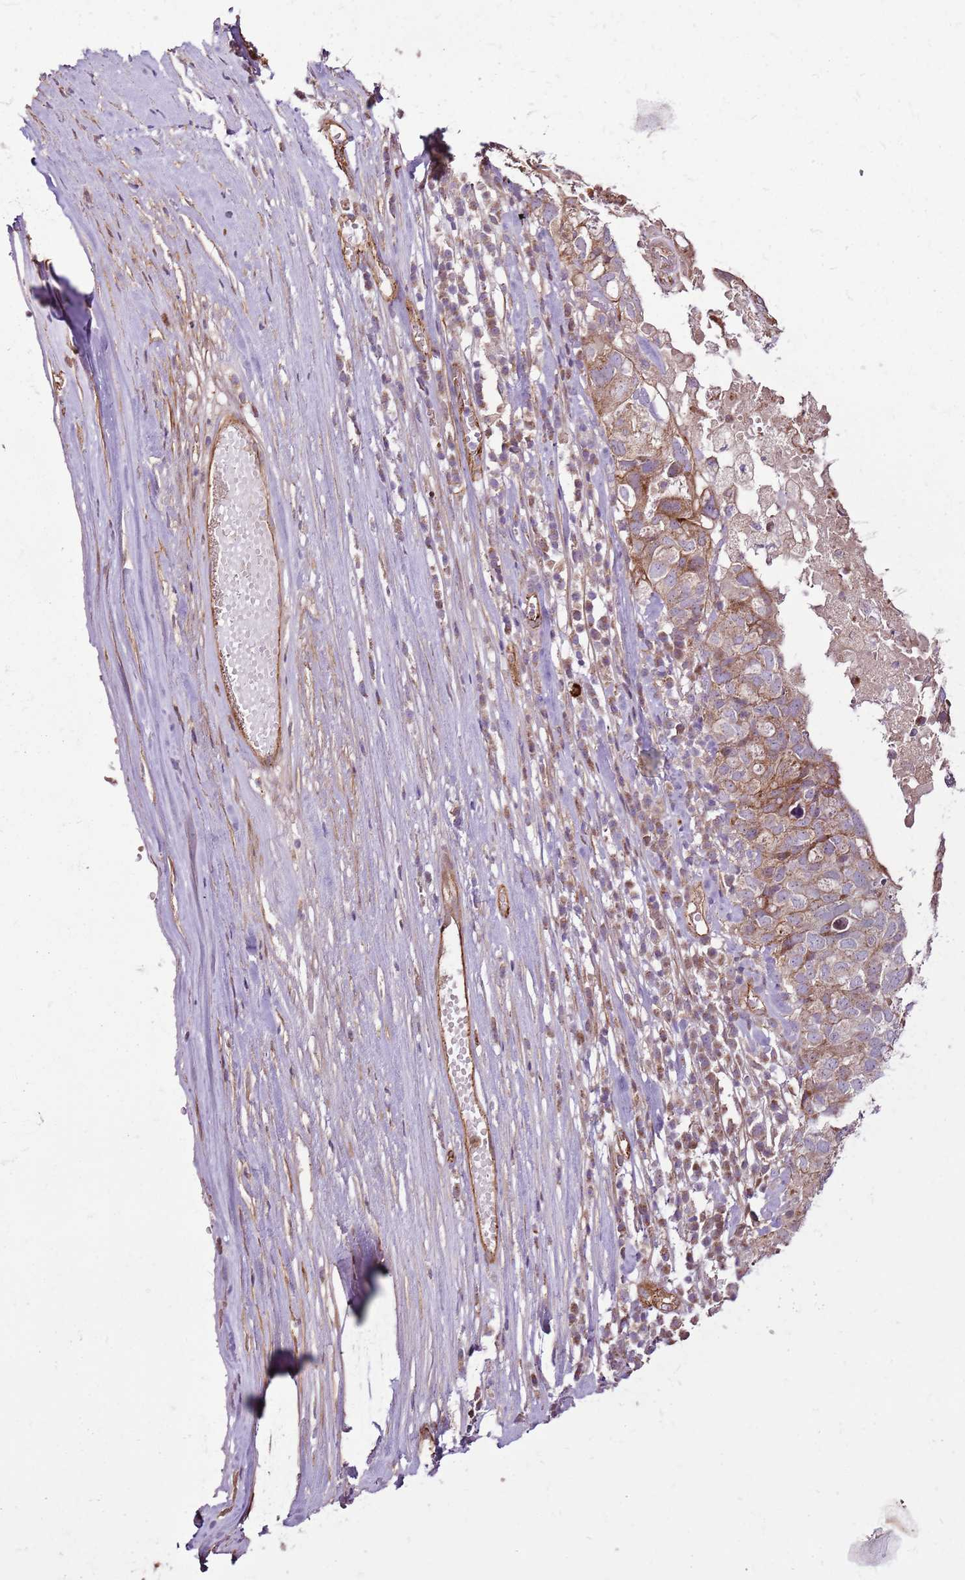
{"staining": {"intensity": "weak", "quantity": ">75%", "location": "cytoplasmic/membranous"}, "tissue": "ovarian cancer", "cell_type": "Tumor cells", "image_type": "cancer", "snomed": [{"axis": "morphology", "description": "Carcinoma, endometroid"}, {"axis": "topography", "description": "Ovary"}], "caption": "This is a micrograph of immunohistochemistry (IHC) staining of ovarian cancer, which shows weak expression in the cytoplasmic/membranous of tumor cells.", "gene": "ZNF827", "patient": {"sex": "female", "age": 62}}